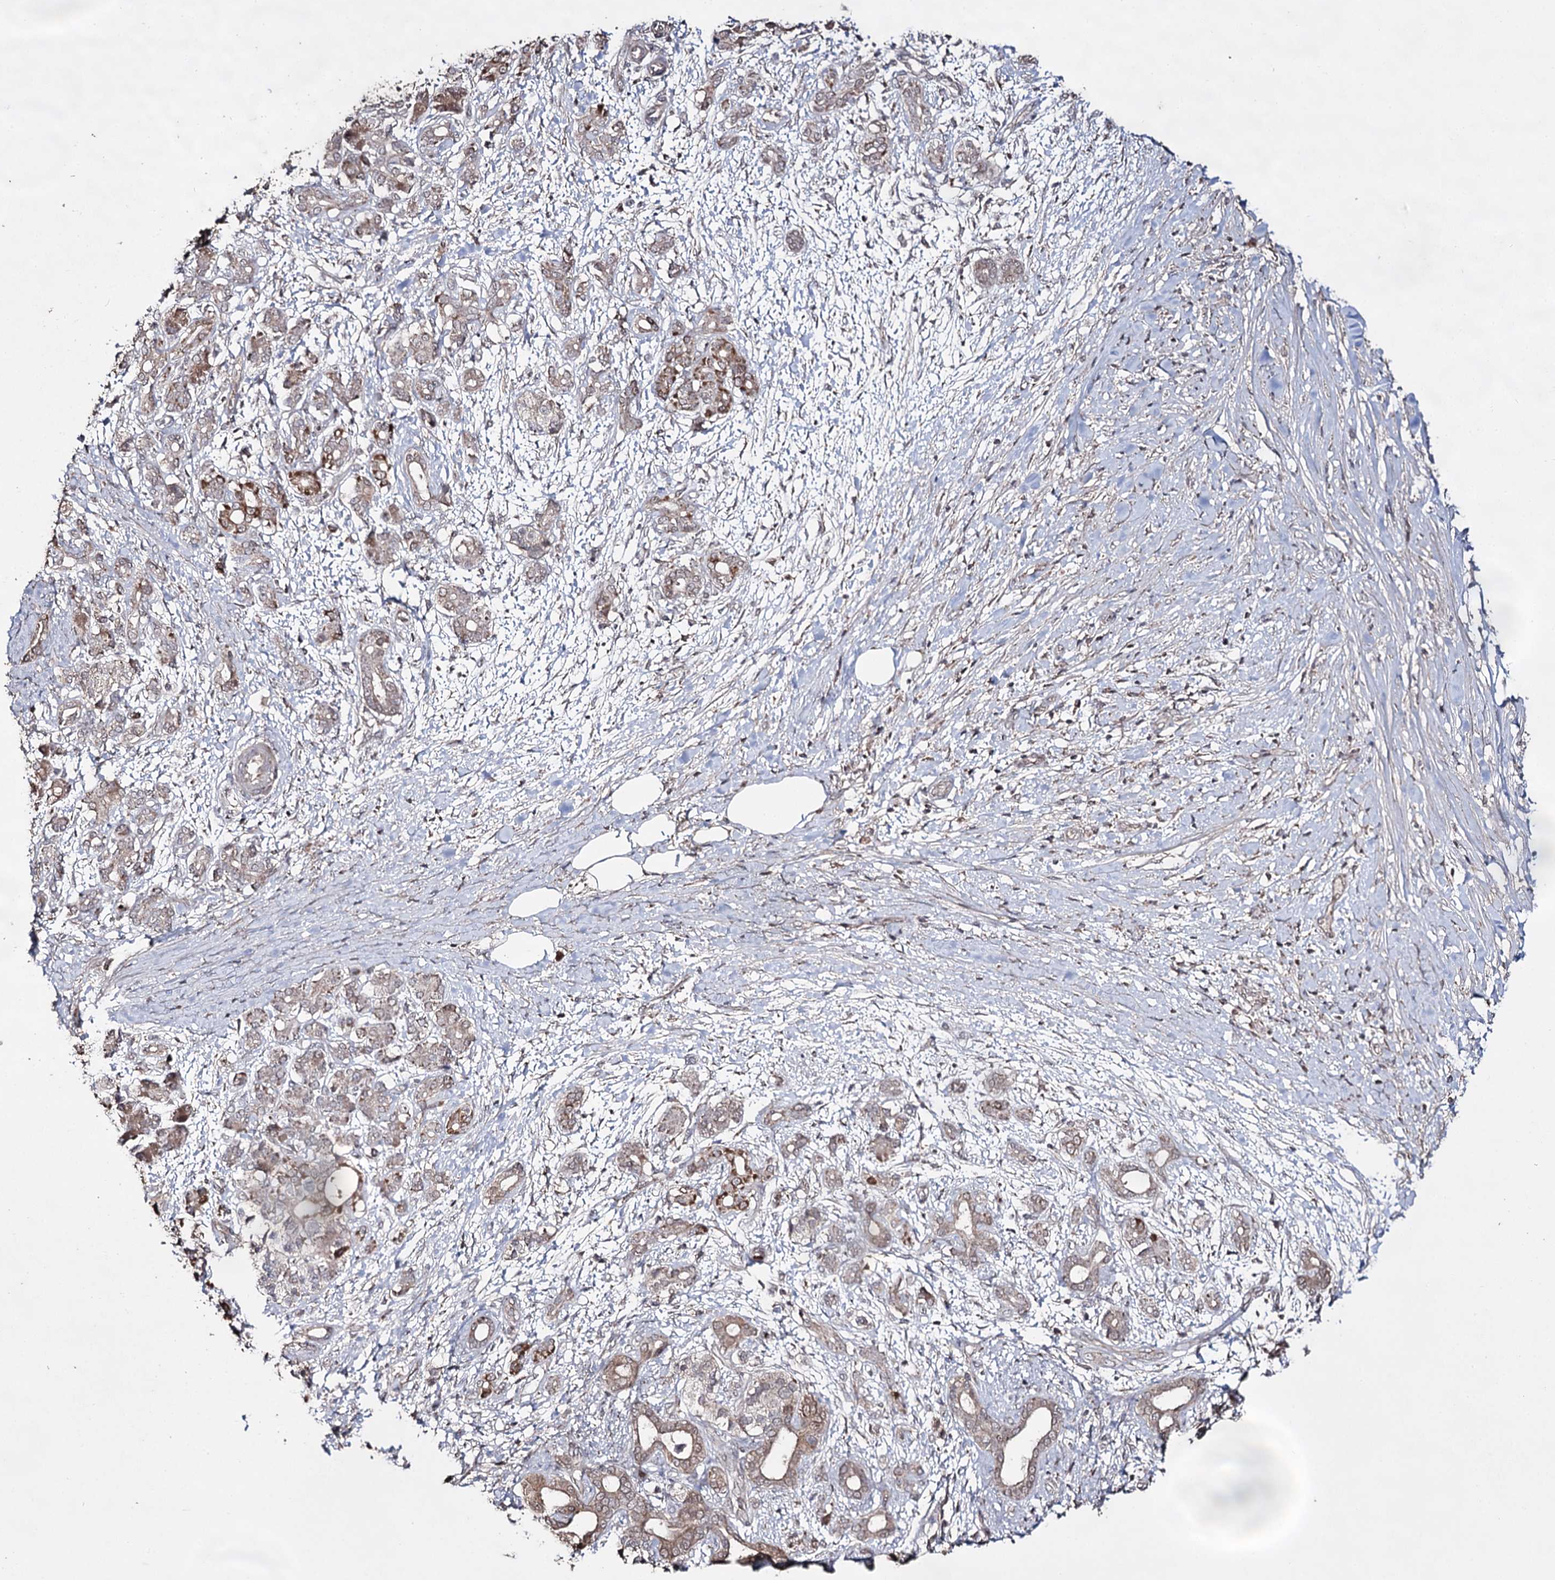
{"staining": {"intensity": "moderate", "quantity": "25%-75%", "location": "cytoplasmic/membranous"}, "tissue": "pancreatic cancer", "cell_type": "Tumor cells", "image_type": "cancer", "snomed": [{"axis": "morphology", "description": "Adenocarcinoma, NOS"}, {"axis": "topography", "description": "Pancreas"}], "caption": "Immunohistochemical staining of pancreatic cancer exhibits medium levels of moderate cytoplasmic/membranous positivity in about 25%-75% of tumor cells.", "gene": "ACTR6", "patient": {"sex": "female", "age": 55}}